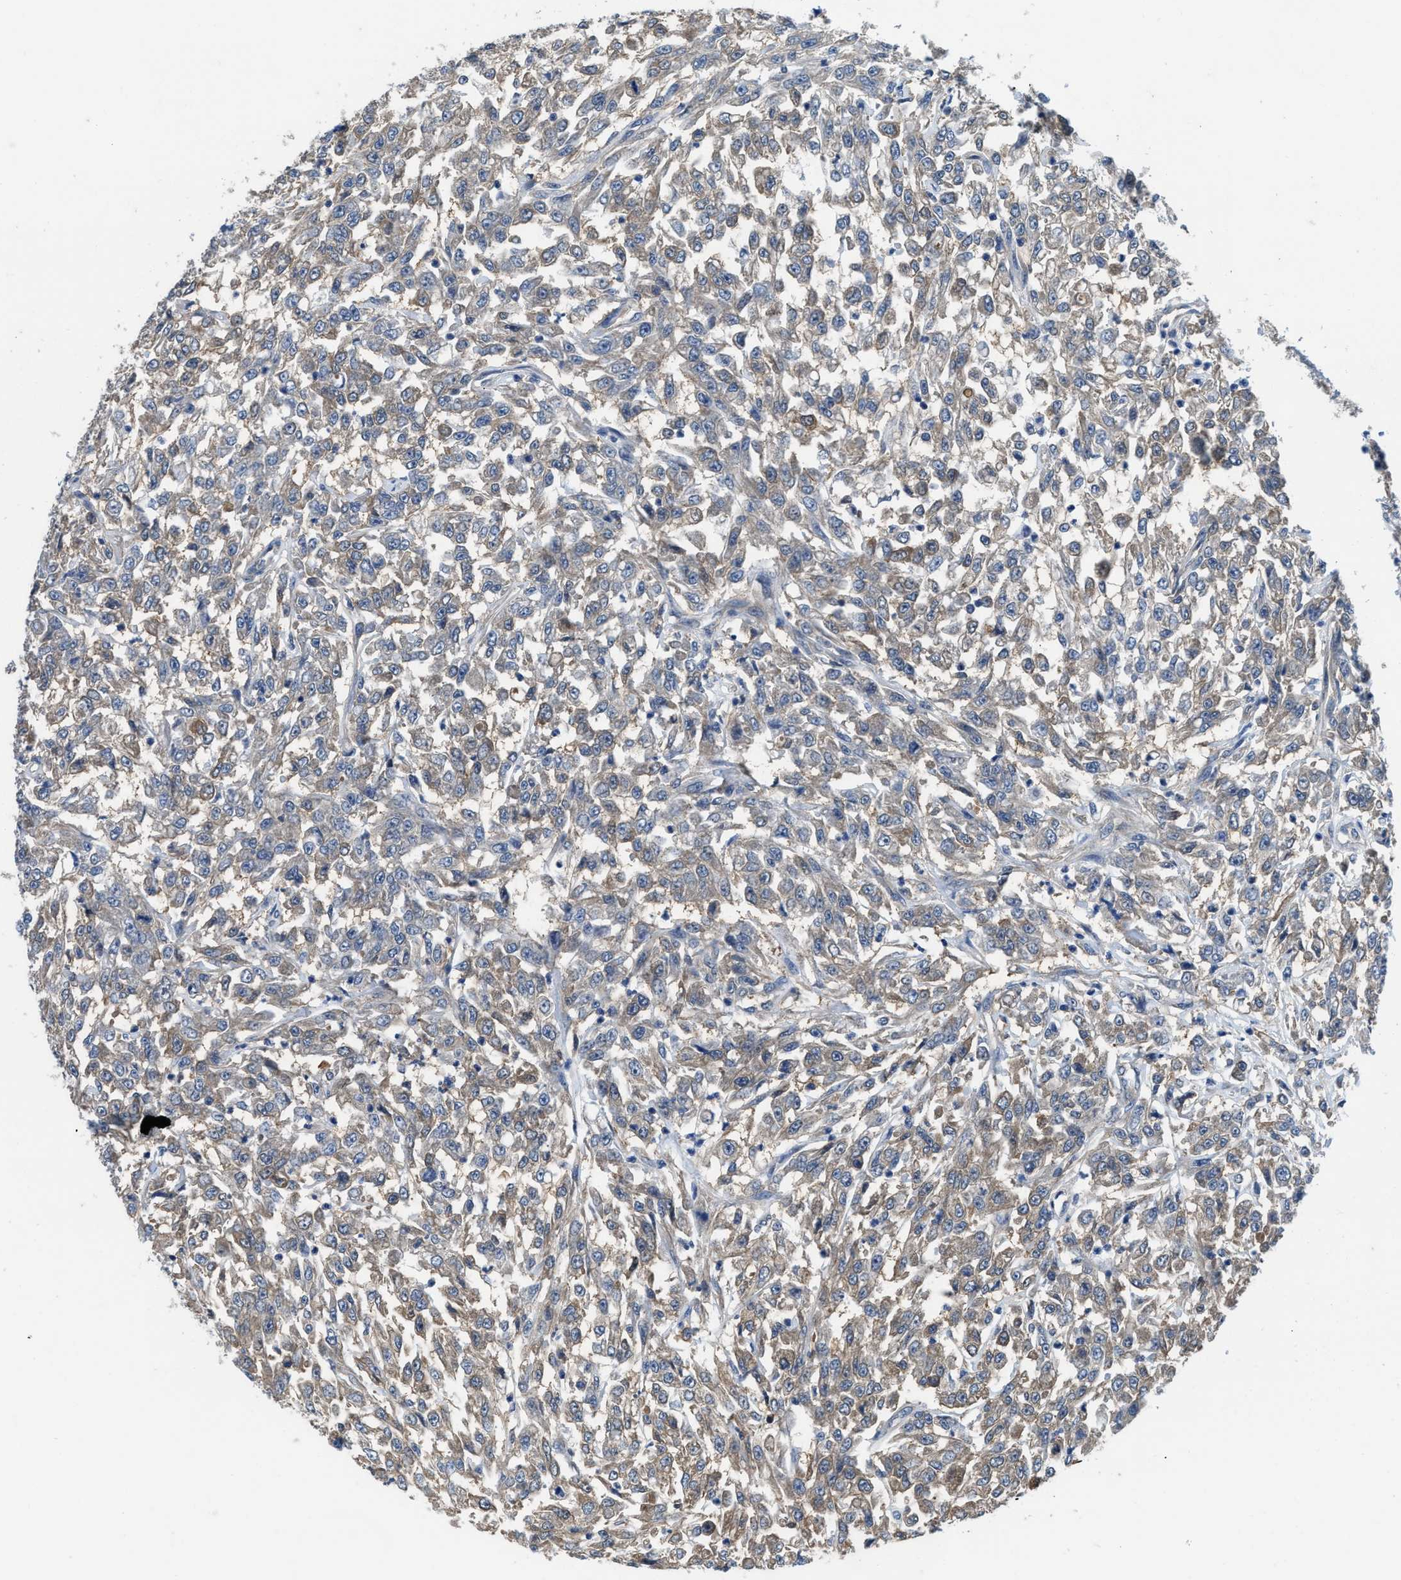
{"staining": {"intensity": "weak", "quantity": "25%-75%", "location": "cytoplasmic/membranous"}, "tissue": "urothelial cancer", "cell_type": "Tumor cells", "image_type": "cancer", "snomed": [{"axis": "morphology", "description": "Urothelial carcinoma, High grade"}, {"axis": "topography", "description": "Urinary bladder"}], "caption": "The histopathology image shows a brown stain indicating the presence of a protein in the cytoplasmic/membranous of tumor cells in urothelial cancer.", "gene": "NUDT5", "patient": {"sex": "male", "age": 46}}